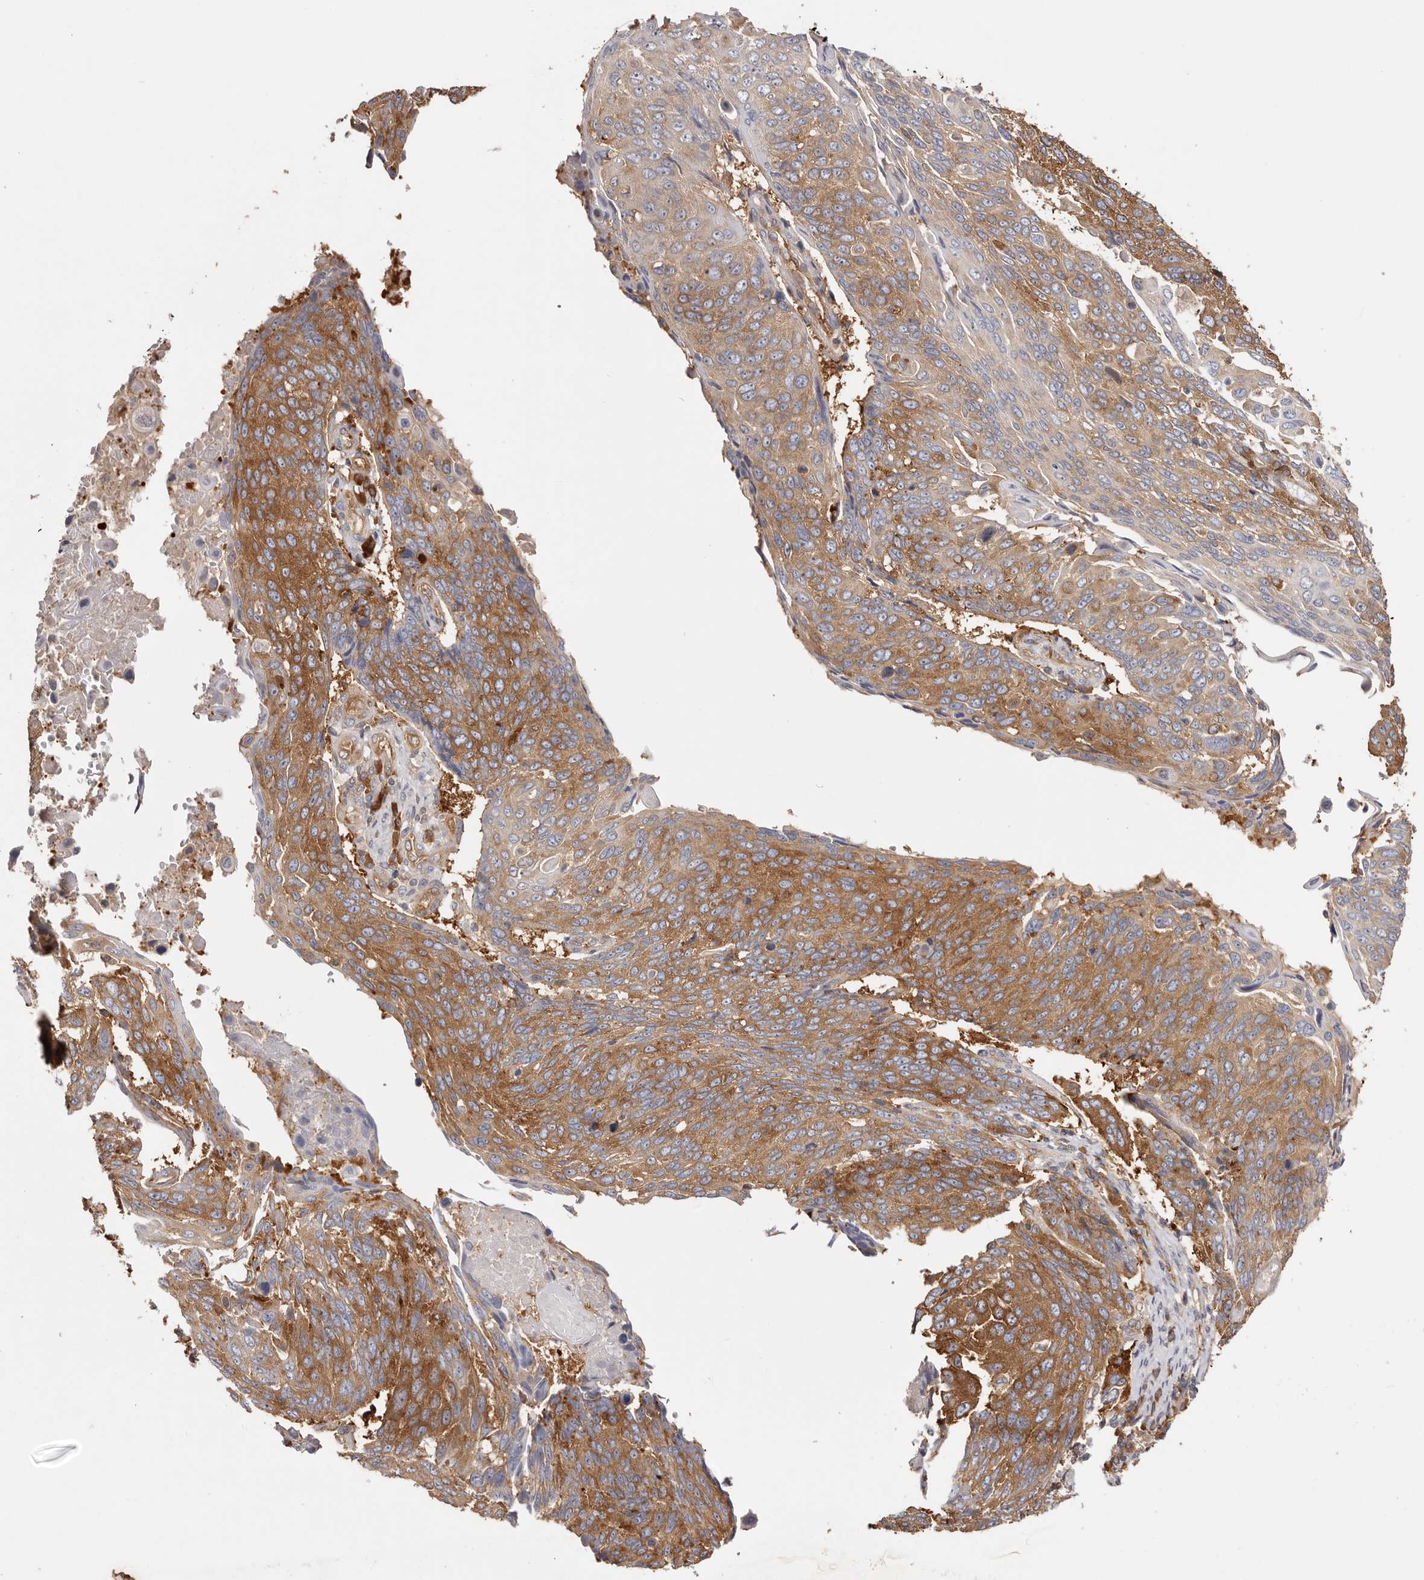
{"staining": {"intensity": "strong", "quantity": ">75%", "location": "cytoplasmic/membranous"}, "tissue": "lung cancer", "cell_type": "Tumor cells", "image_type": "cancer", "snomed": [{"axis": "morphology", "description": "Squamous cell carcinoma, NOS"}, {"axis": "topography", "description": "Lung"}], "caption": "Immunohistochemistry (DAB) staining of human lung cancer shows strong cytoplasmic/membranous protein staining in approximately >75% of tumor cells.", "gene": "EPRS1", "patient": {"sex": "male", "age": 66}}